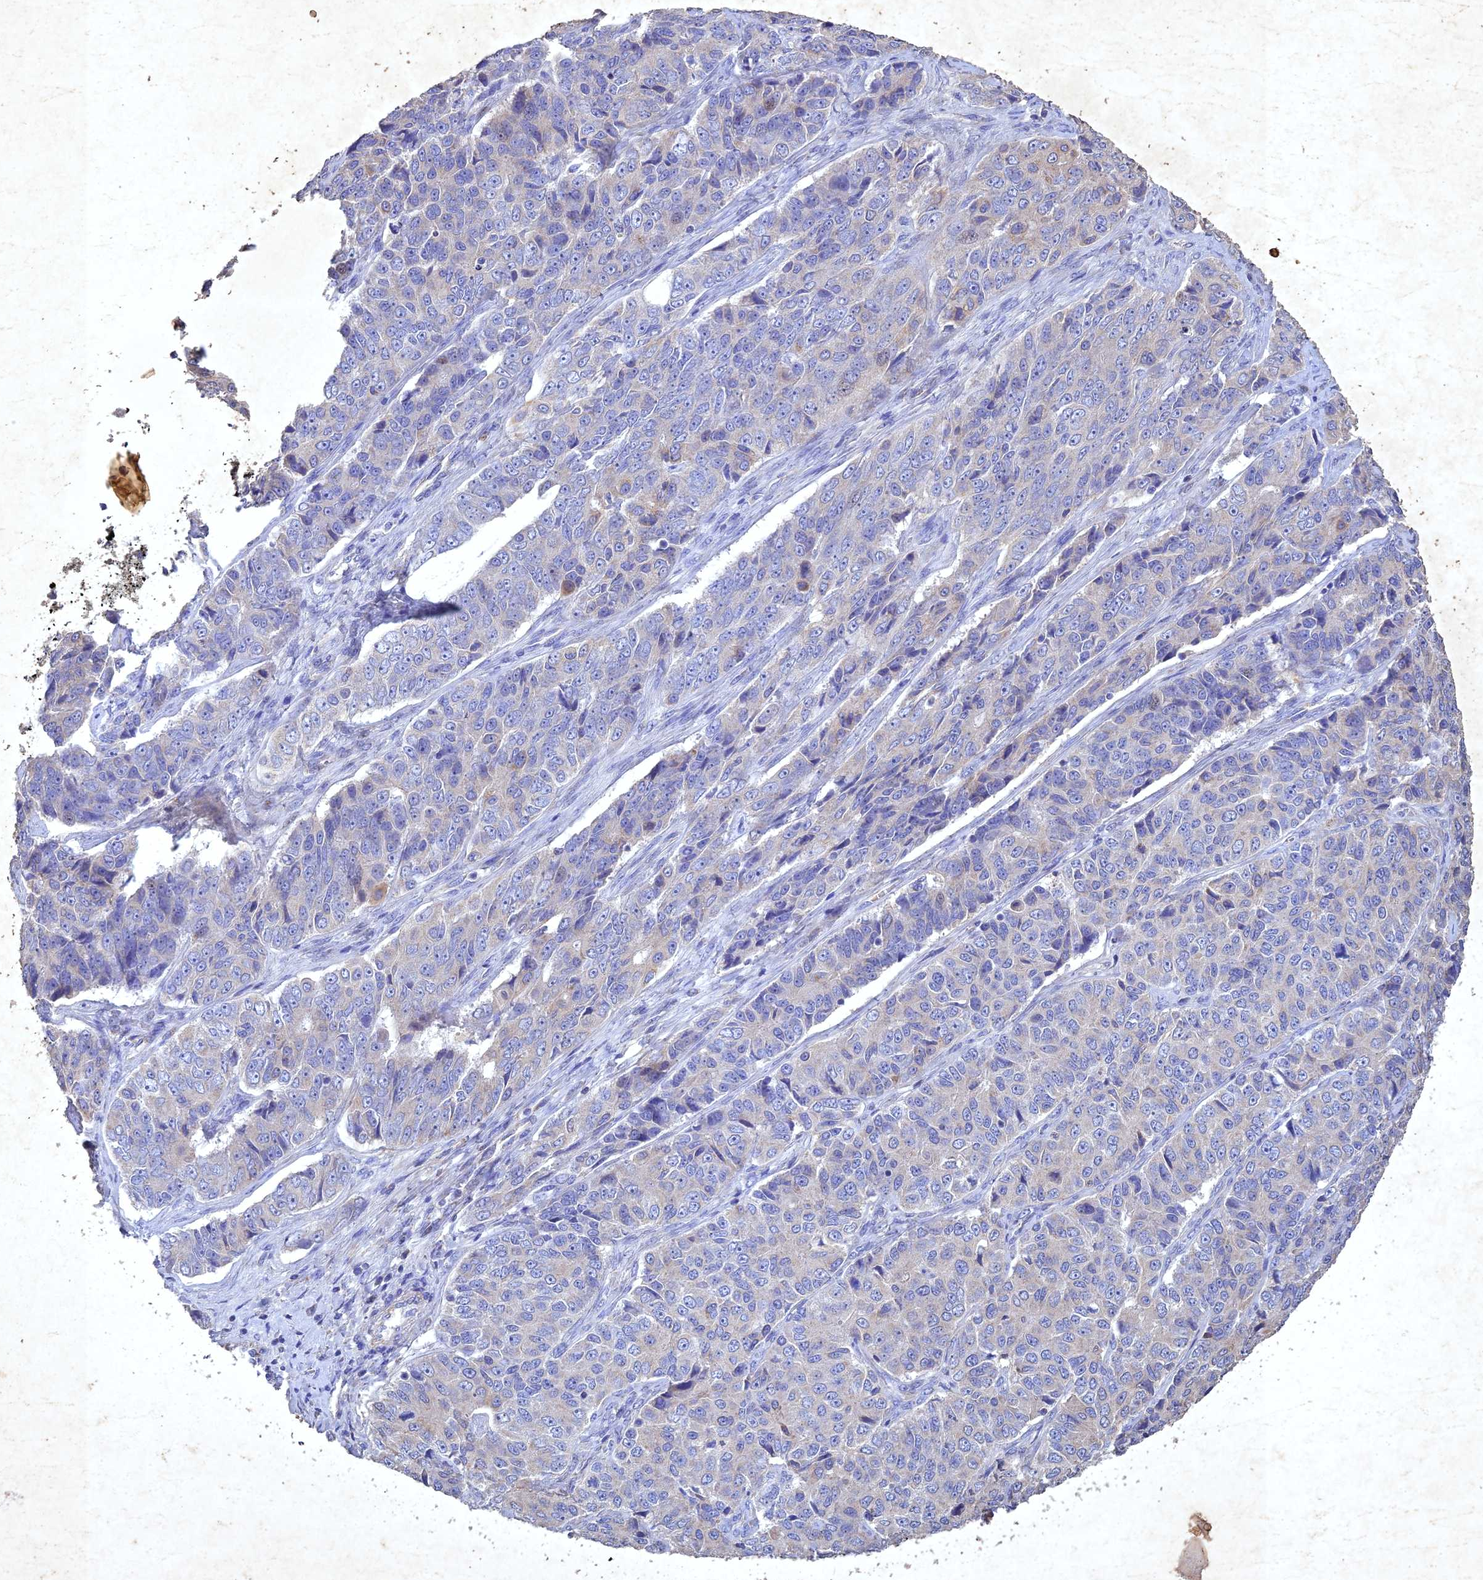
{"staining": {"intensity": "negative", "quantity": "none", "location": "none"}, "tissue": "ovarian cancer", "cell_type": "Tumor cells", "image_type": "cancer", "snomed": [{"axis": "morphology", "description": "Carcinoma, endometroid"}, {"axis": "topography", "description": "Ovary"}], "caption": "Ovarian cancer was stained to show a protein in brown. There is no significant staining in tumor cells.", "gene": "NDUFV1", "patient": {"sex": "female", "age": 51}}